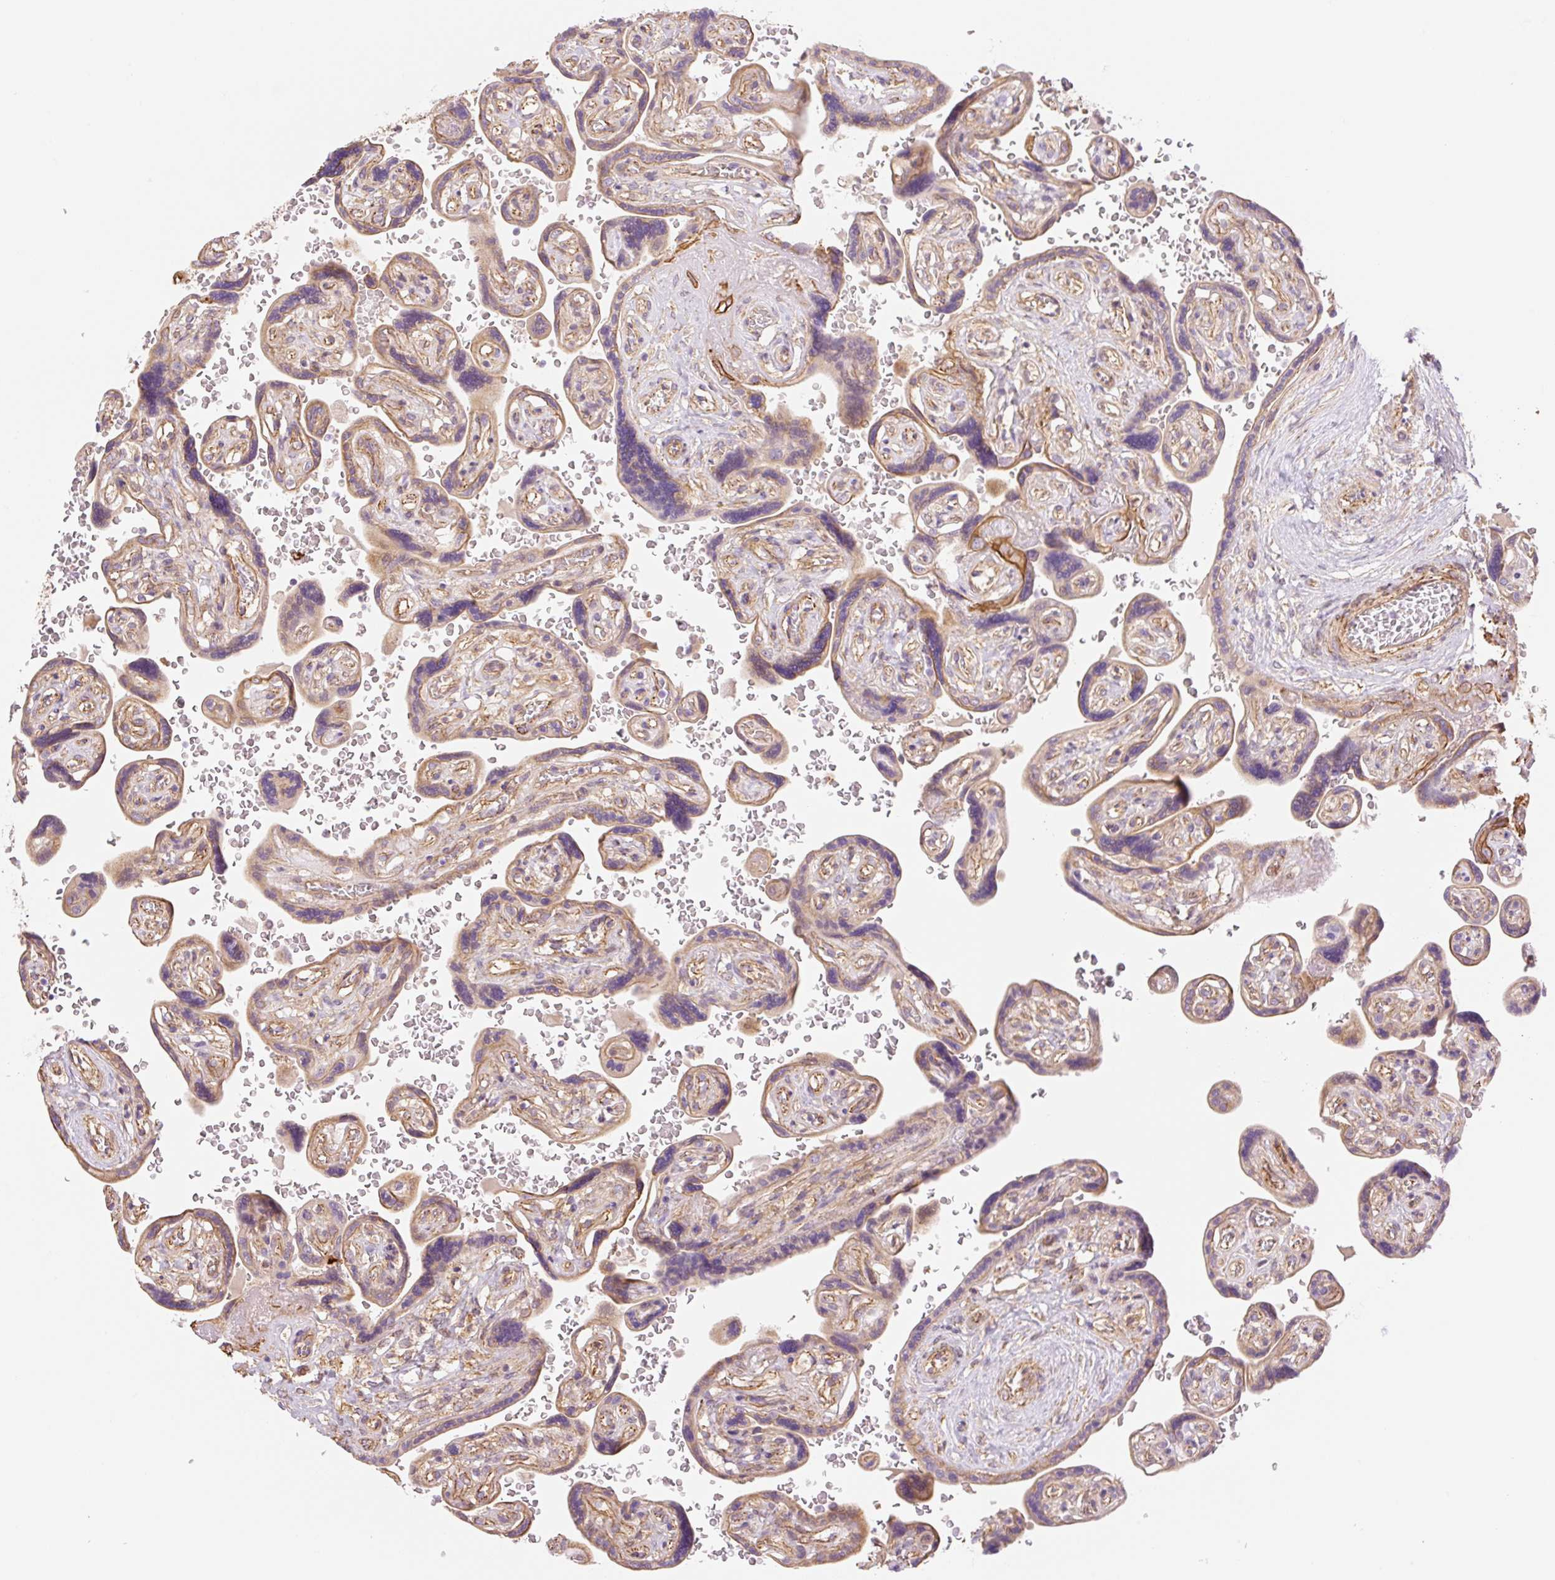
{"staining": {"intensity": "moderate", "quantity": ">75%", "location": "cytoplasmic/membranous"}, "tissue": "placenta", "cell_type": "Trophoblastic cells", "image_type": "normal", "snomed": [{"axis": "morphology", "description": "Normal tissue, NOS"}, {"axis": "topography", "description": "Placenta"}], "caption": "IHC of benign human placenta demonstrates medium levels of moderate cytoplasmic/membranous expression in approximately >75% of trophoblastic cells.", "gene": "NLRP5", "patient": {"sex": "female", "age": 32}}